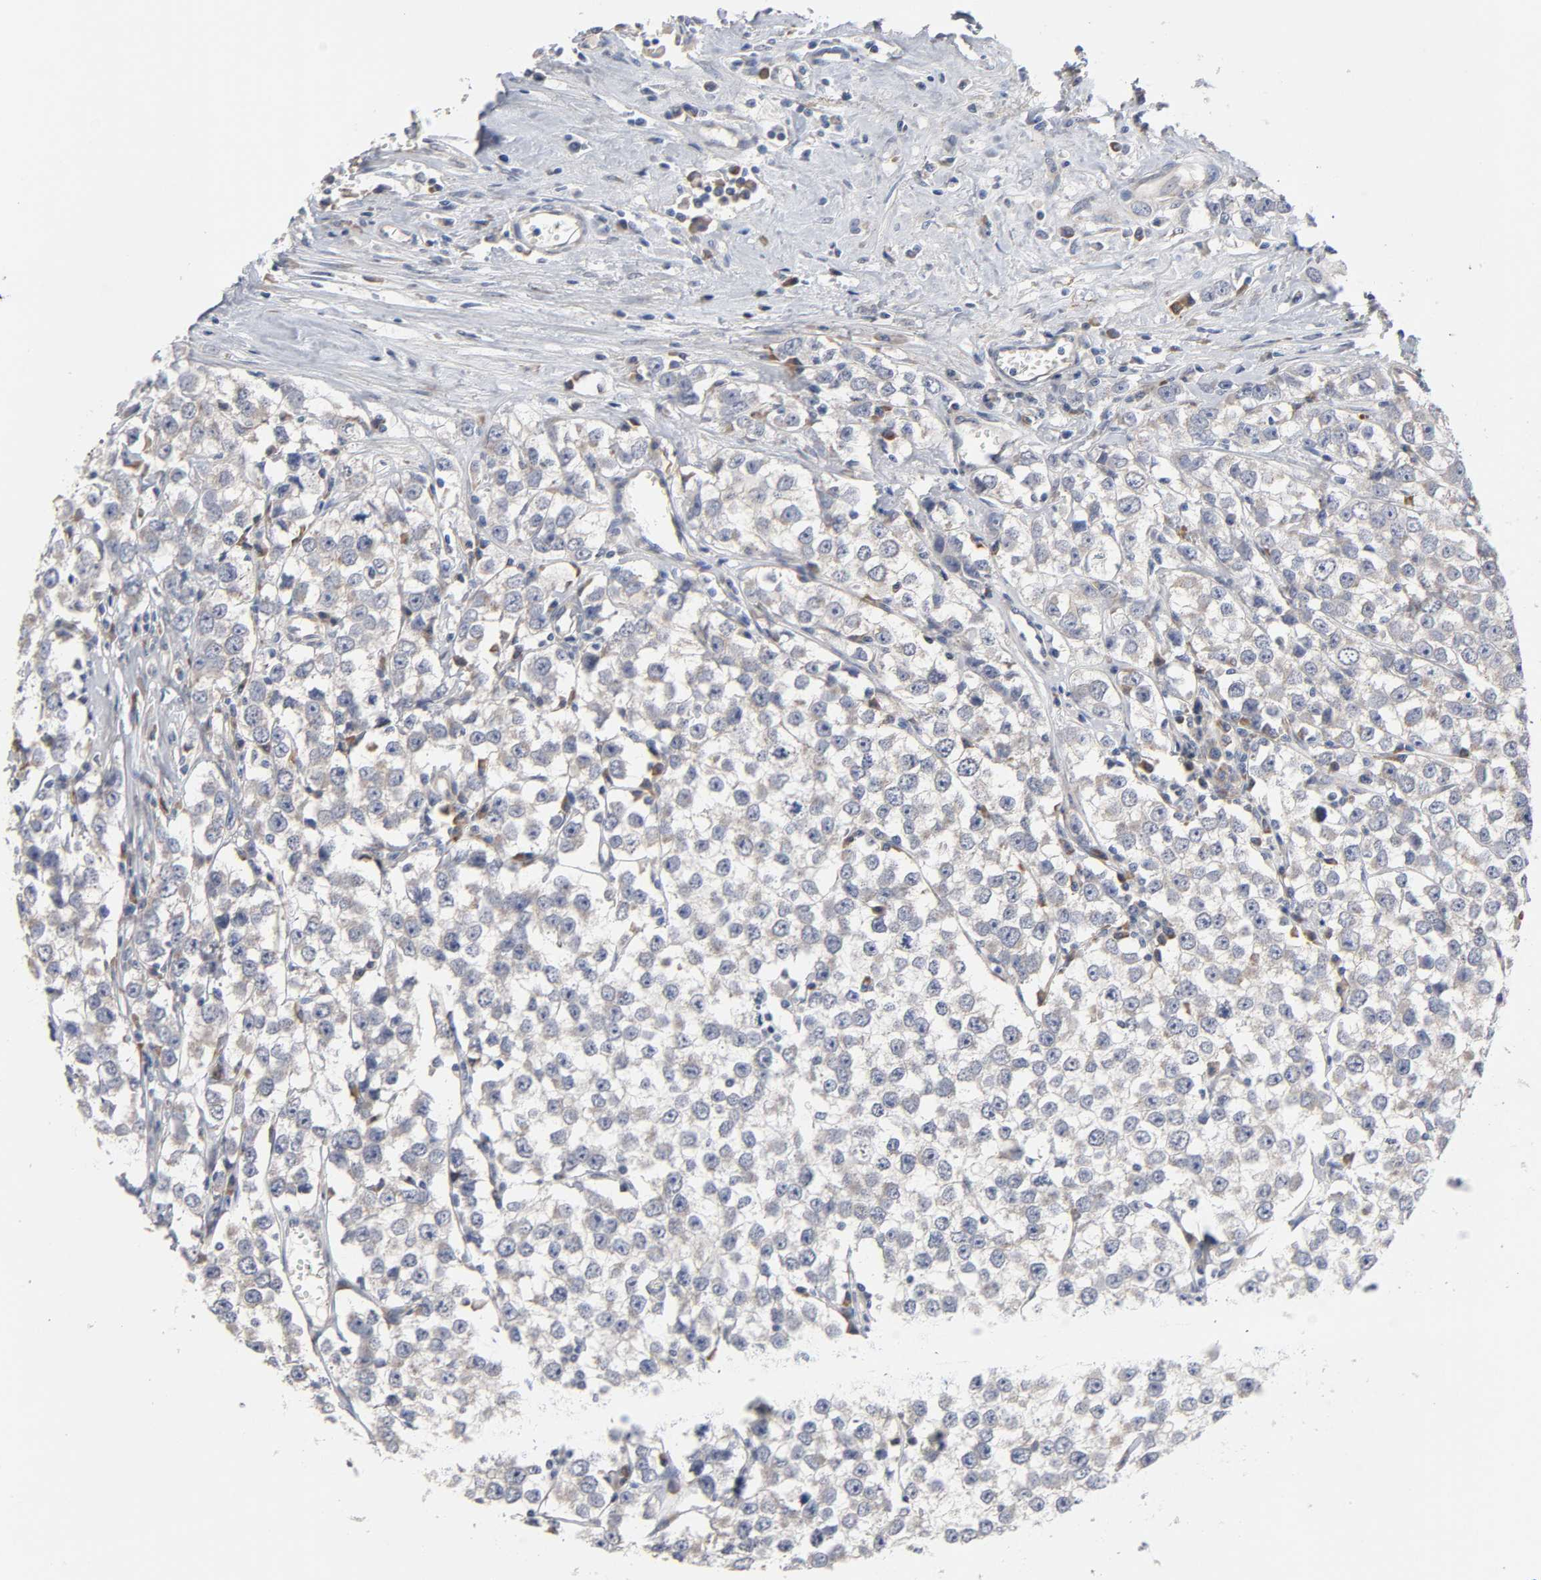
{"staining": {"intensity": "negative", "quantity": "none", "location": "none"}, "tissue": "testis cancer", "cell_type": "Tumor cells", "image_type": "cancer", "snomed": [{"axis": "morphology", "description": "Seminoma, NOS"}, {"axis": "morphology", "description": "Carcinoma, Embryonal, NOS"}, {"axis": "topography", "description": "Testis"}], "caption": "A high-resolution photomicrograph shows immunohistochemistry (IHC) staining of seminoma (testis), which reveals no significant positivity in tumor cells. (Stains: DAB (3,3'-diaminobenzidine) immunohistochemistry with hematoxylin counter stain, Microscopy: brightfield microscopy at high magnification).", "gene": "HDLBP", "patient": {"sex": "male", "age": 52}}